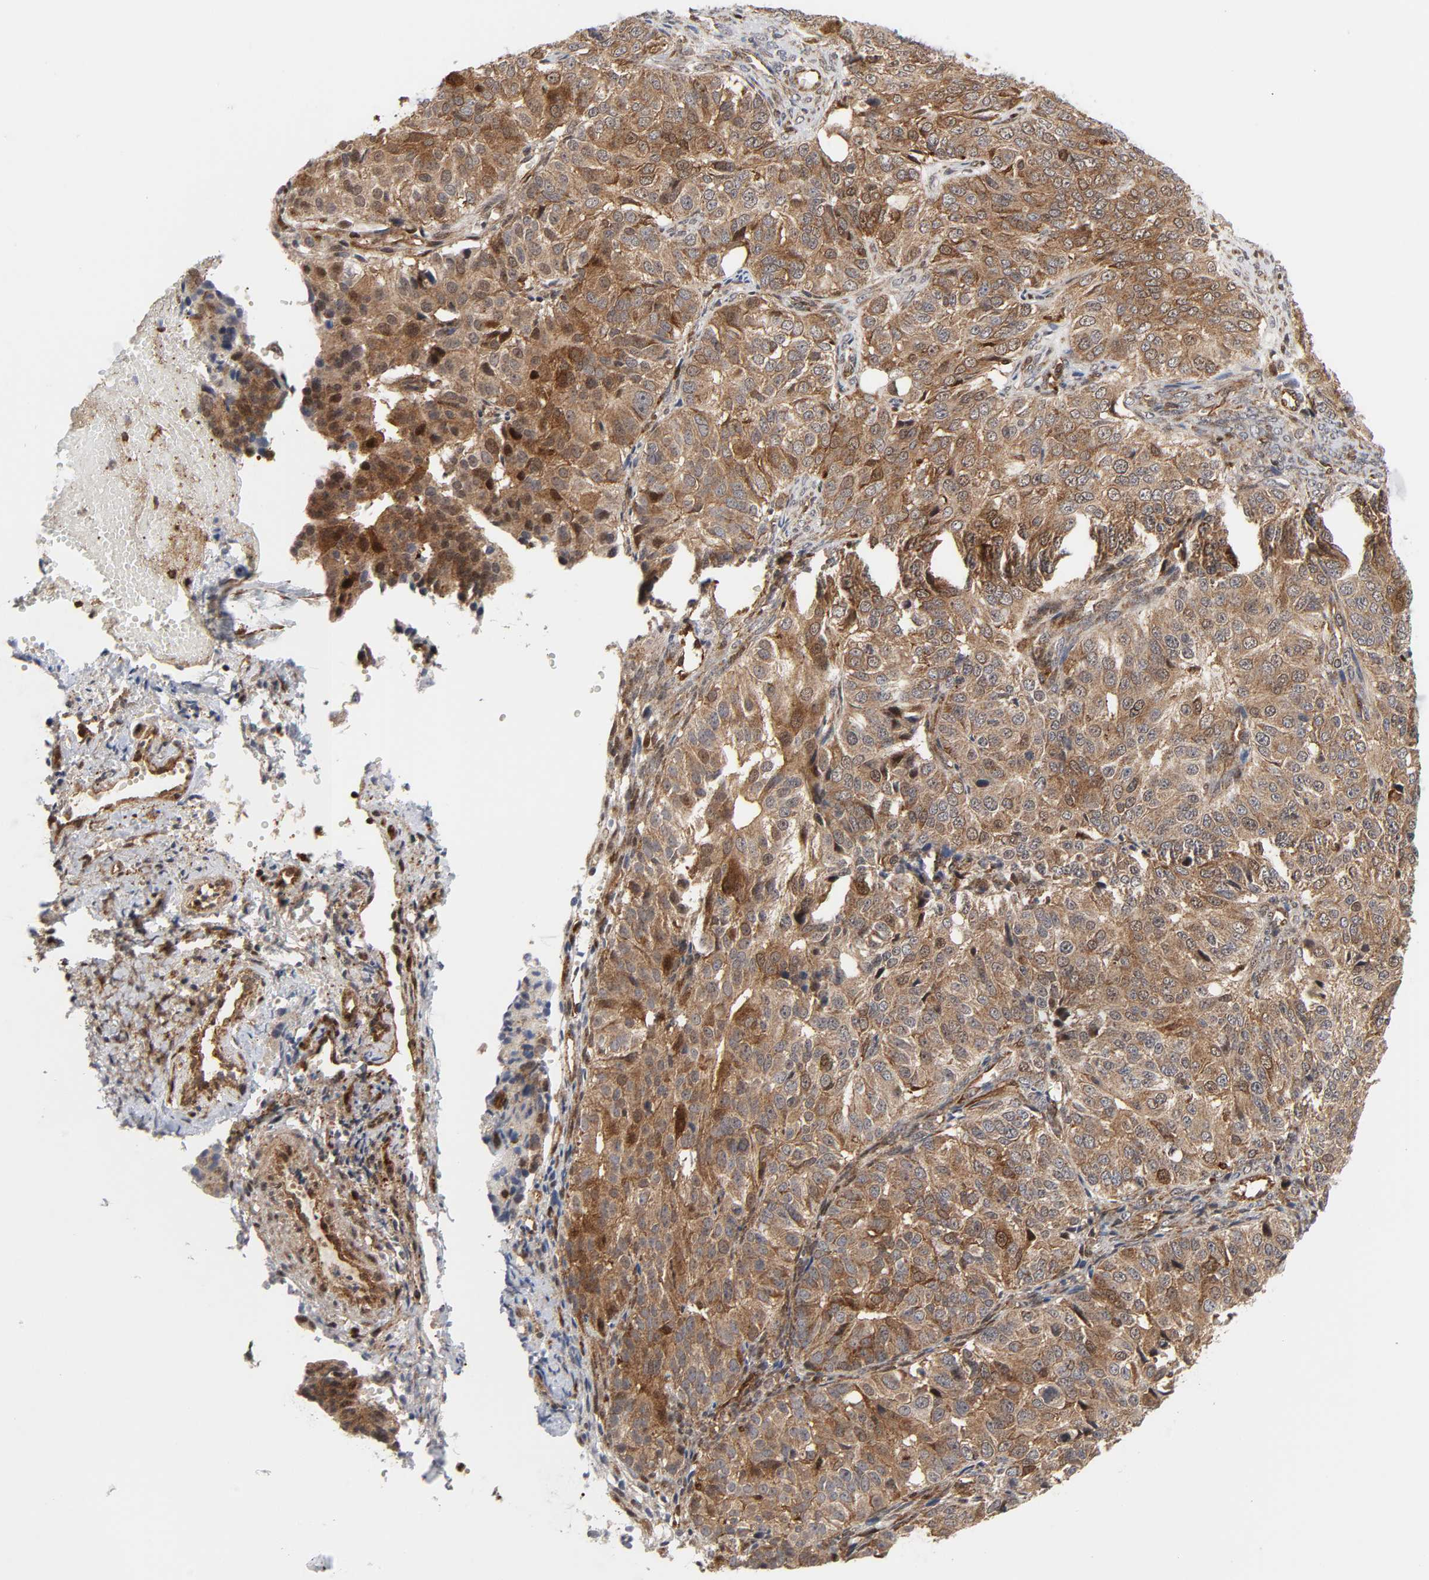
{"staining": {"intensity": "moderate", "quantity": ">75%", "location": "cytoplasmic/membranous"}, "tissue": "ovarian cancer", "cell_type": "Tumor cells", "image_type": "cancer", "snomed": [{"axis": "morphology", "description": "Carcinoma, endometroid"}, {"axis": "topography", "description": "Ovary"}], "caption": "Protein staining of ovarian endometroid carcinoma tissue demonstrates moderate cytoplasmic/membranous expression in about >75% of tumor cells. Using DAB (brown) and hematoxylin (blue) stains, captured at high magnification using brightfield microscopy.", "gene": "MAPK1", "patient": {"sex": "female", "age": 51}}